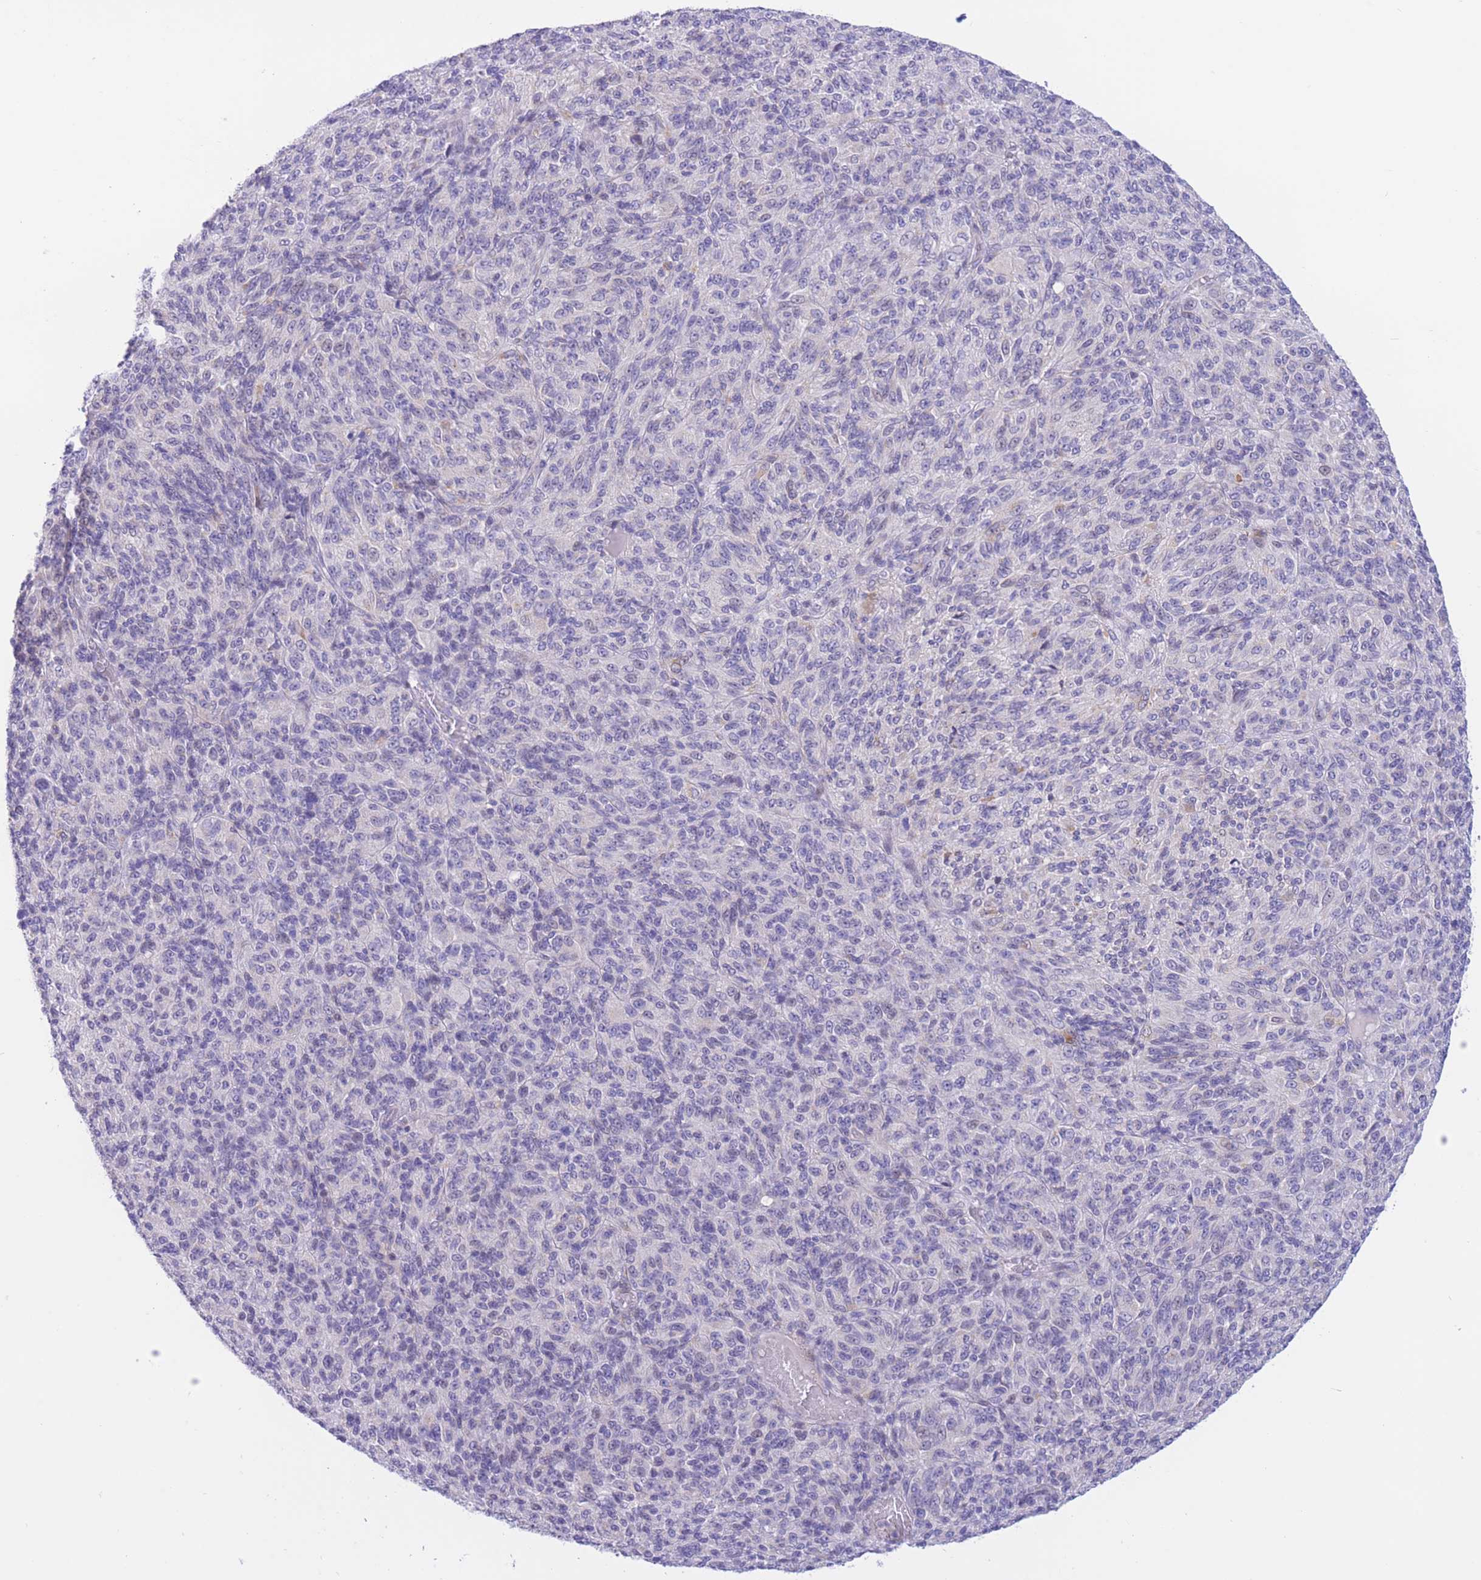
{"staining": {"intensity": "negative", "quantity": "none", "location": "none"}, "tissue": "melanoma", "cell_type": "Tumor cells", "image_type": "cancer", "snomed": [{"axis": "morphology", "description": "Malignant melanoma, Metastatic site"}, {"axis": "topography", "description": "Brain"}], "caption": "Immunohistochemistry (IHC) photomicrograph of neoplastic tissue: melanoma stained with DAB reveals no significant protein positivity in tumor cells.", "gene": "RPL39L", "patient": {"sex": "female", "age": 56}}